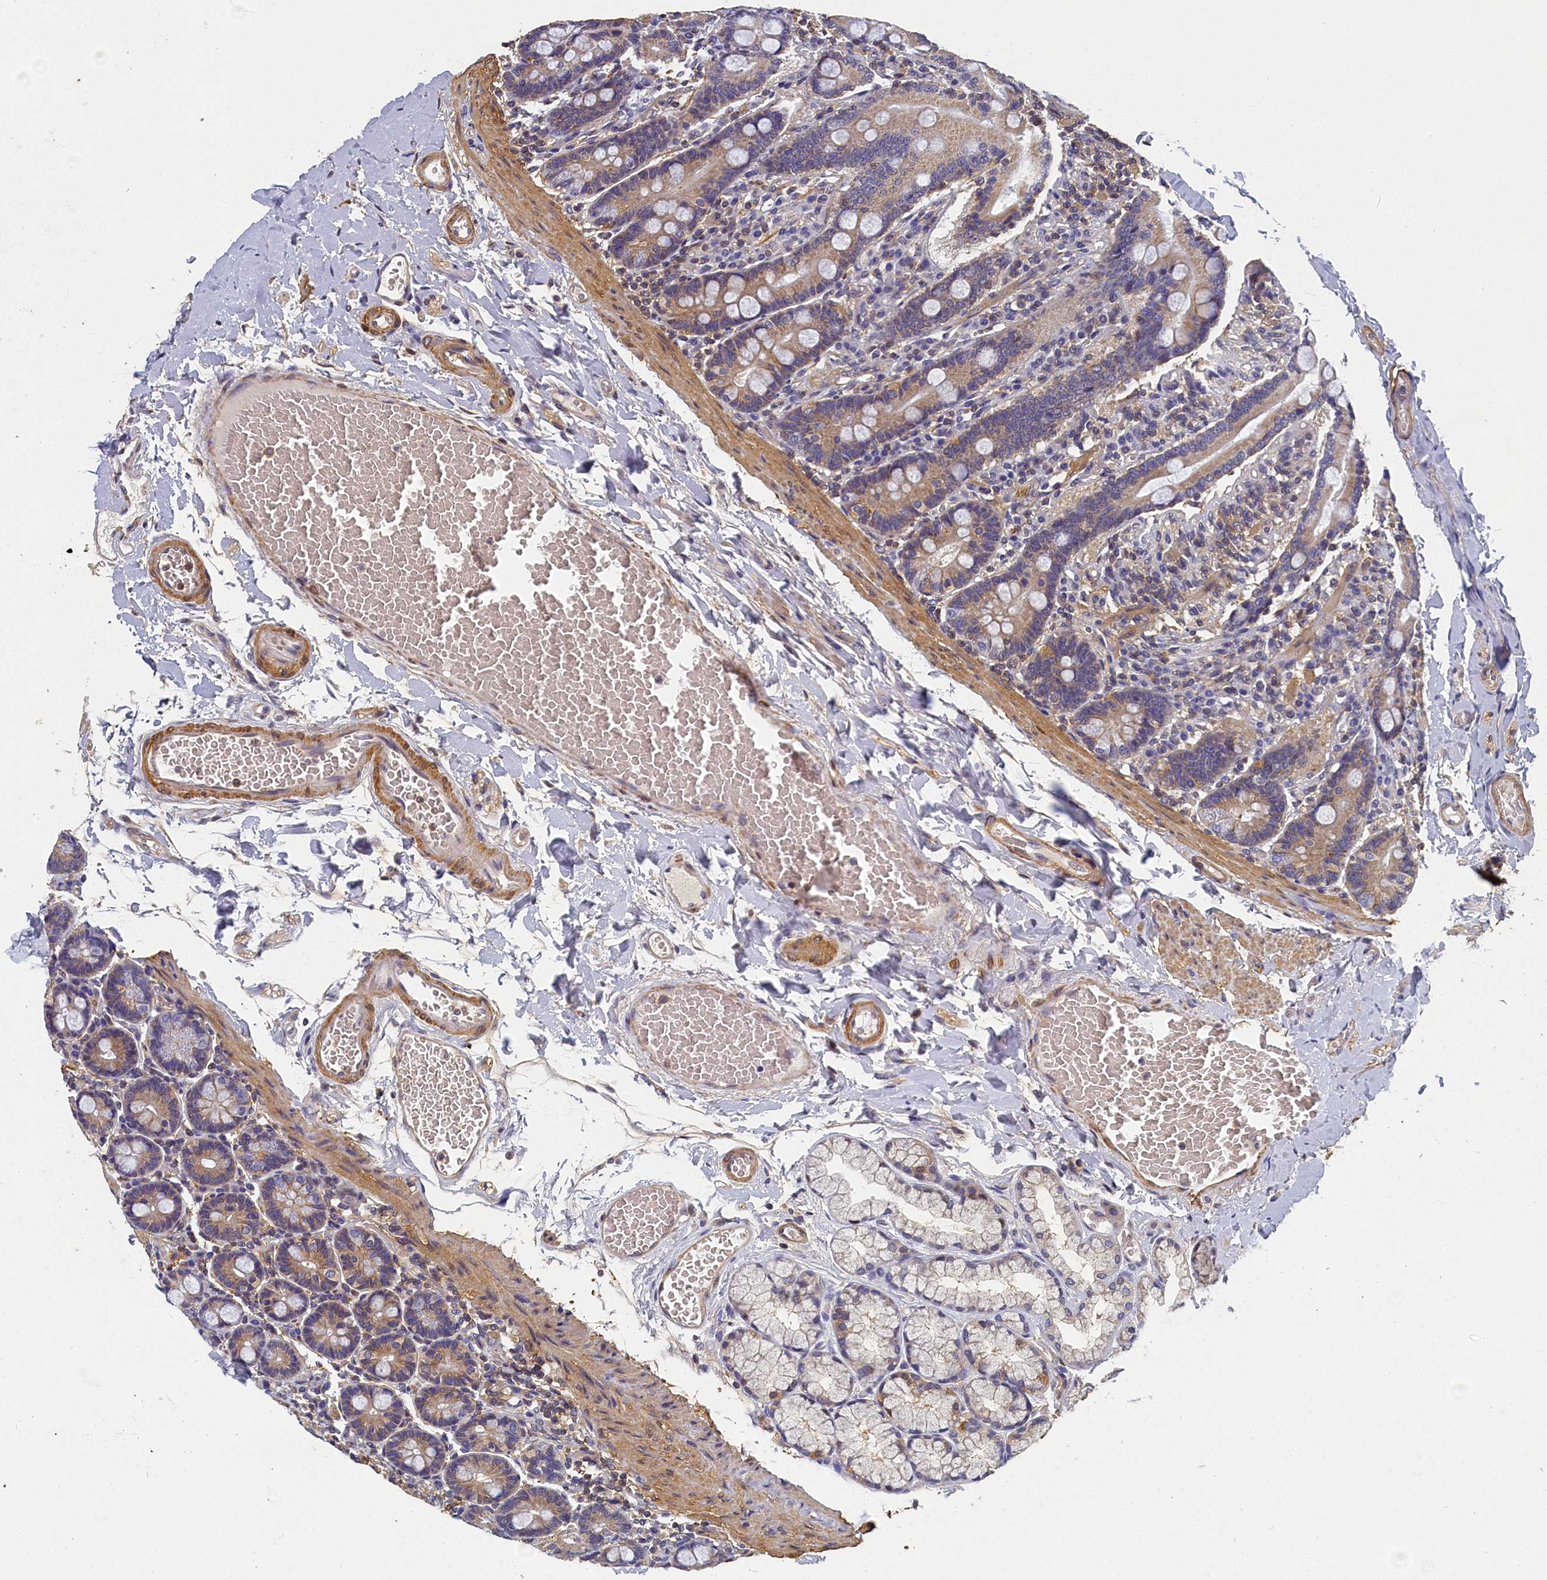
{"staining": {"intensity": "moderate", "quantity": "25%-75%", "location": "cytoplasmic/membranous"}, "tissue": "duodenum", "cell_type": "Glandular cells", "image_type": "normal", "snomed": [{"axis": "morphology", "description": "Normal tissue, NOS"}, {"axis": "topography", "description": "Duodenum"}], "caption": "Protein expression analysis of unremarkable duodenum reveals moderate cytoplasmic/membranous staining in about 25%-75% of glandular cells.", "gene": "TBCB", "patient": {"sex": "male", "age": 54}}